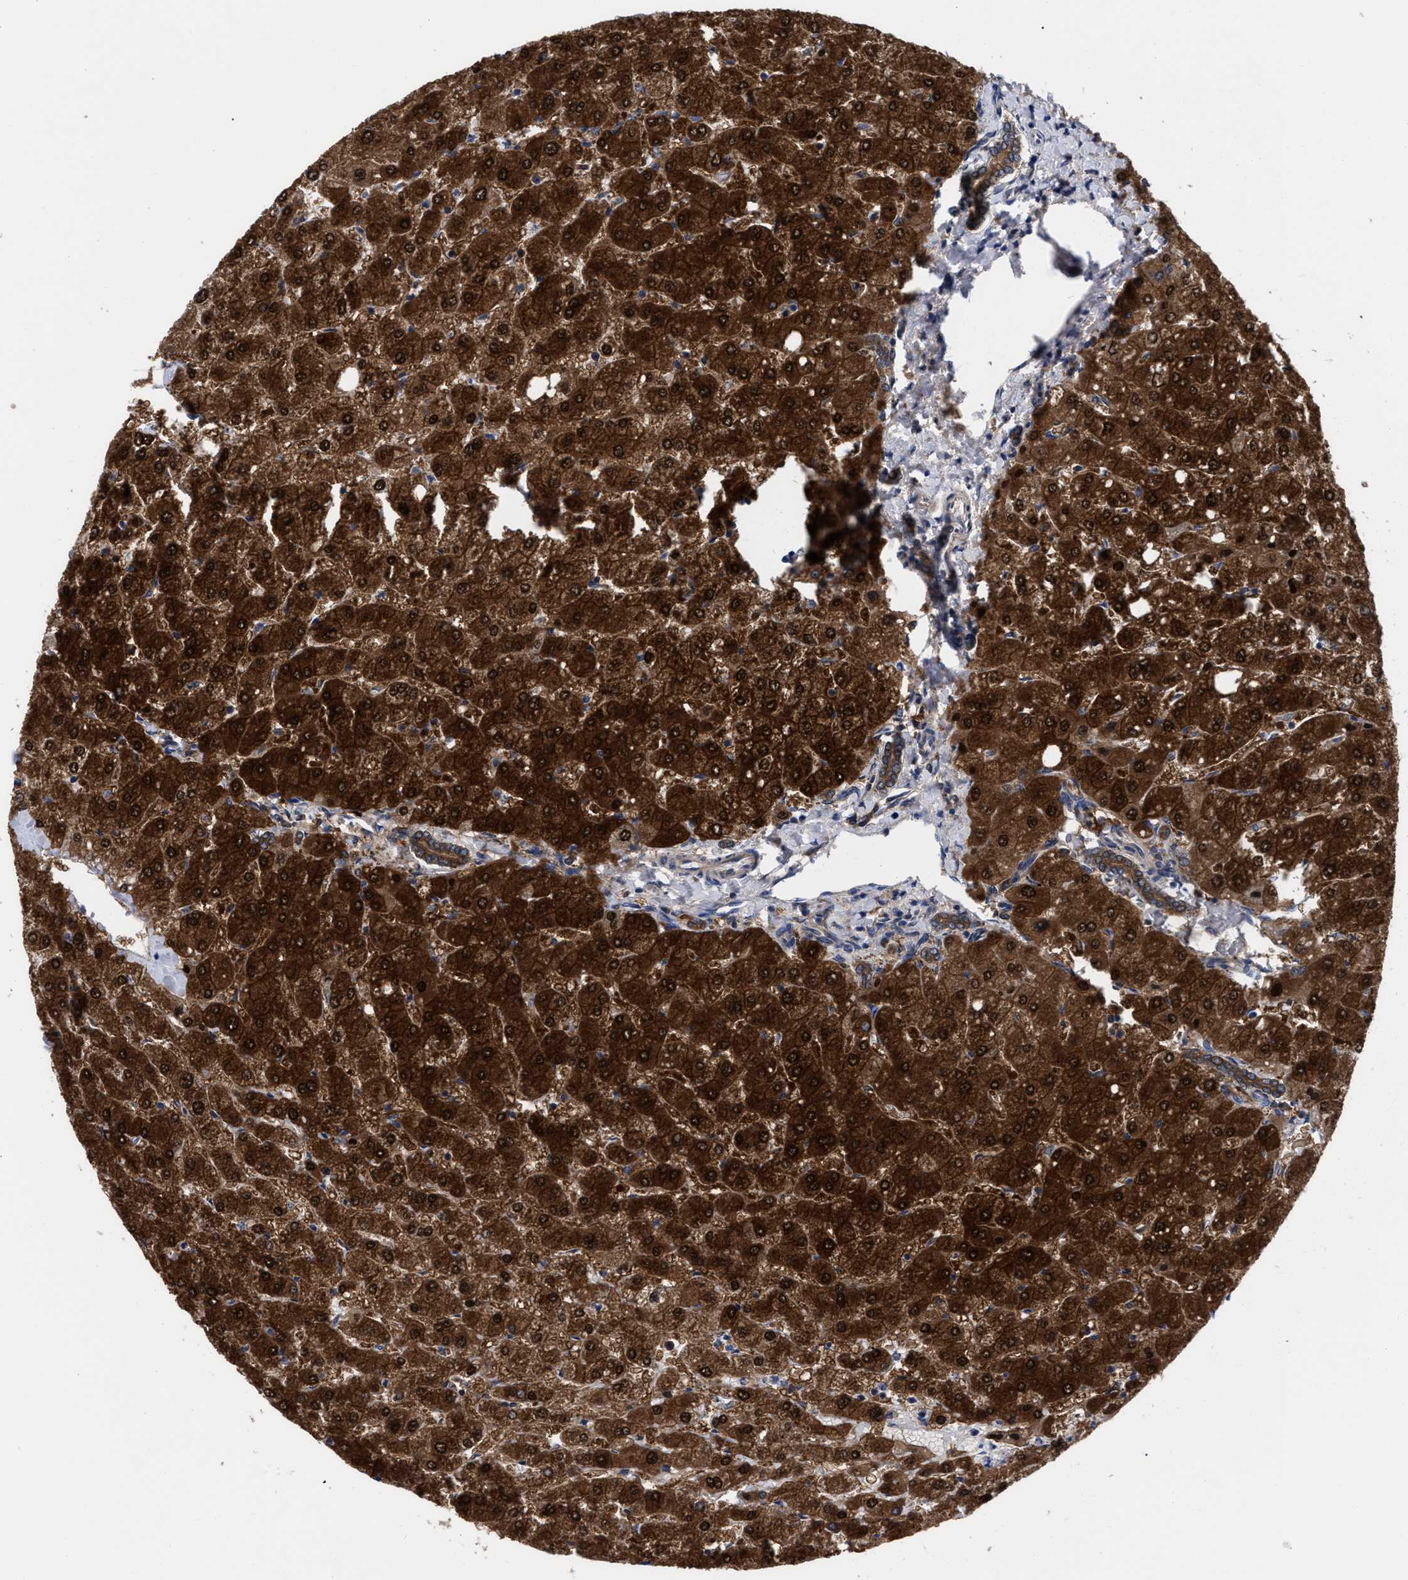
{"staining": {"intensity": "moderate", "quantity": ">75%", "location": "cytoplasmic/membranous"}, "tissue": "liver", "cell_type": "Cholangiocytes", "image_type": "normal", "snomed": [{"axis": "morphology", "description": "Normal tissue, NOS"}, {"axis": "topography", "description": "Liver"}], "caption": "DAB (3,3'-diaminobenzidine) immunohistochemical staining of normal human liver shows moderate cytoplasmic/membranous protein staining in about >75% of cholangiocytes.", "gene": "RBKS", "patient": {"sex": "male", "age": 55}}